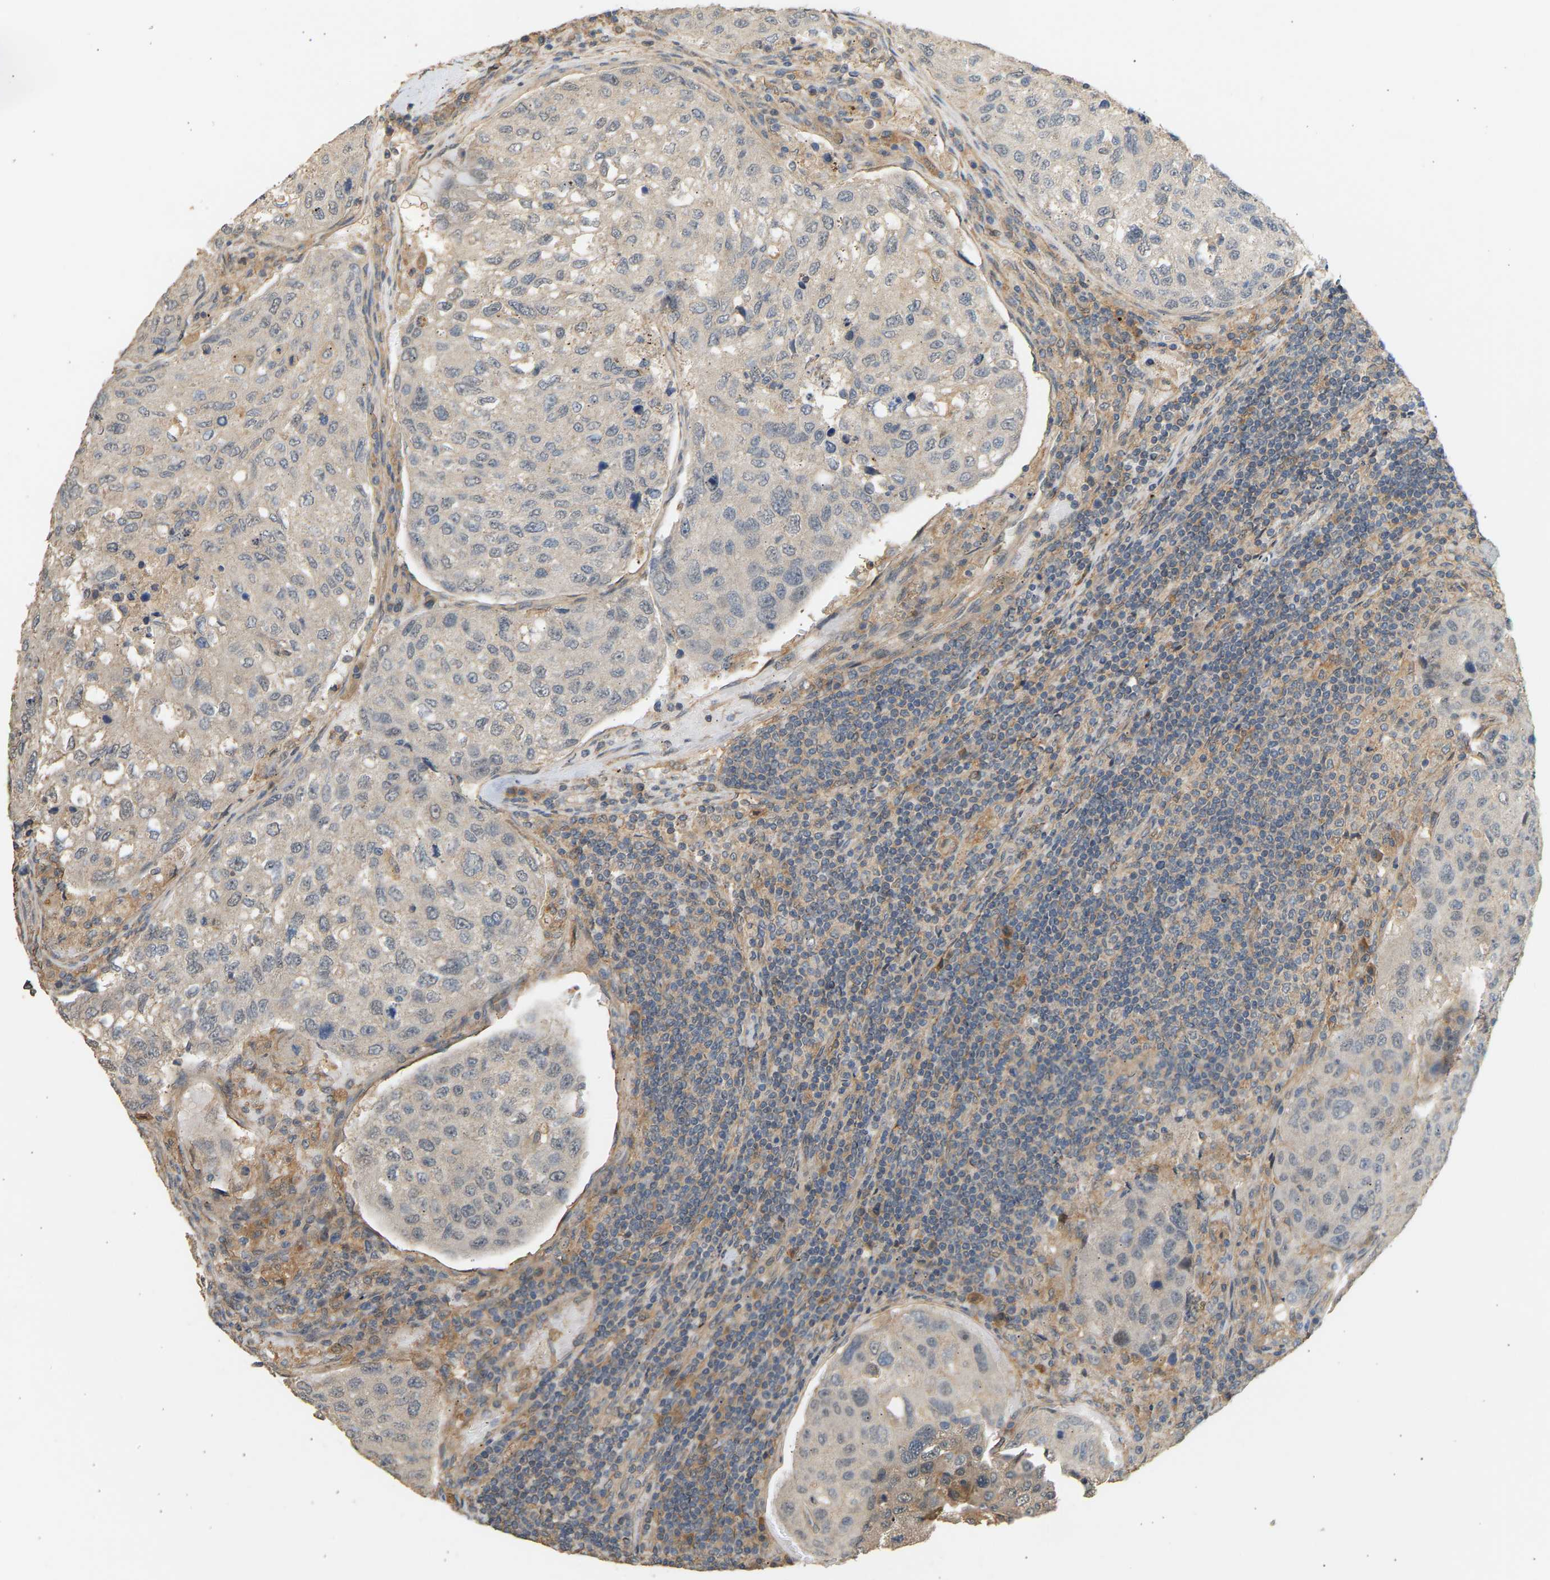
{"staining": {"intensity": "negative", "quantity": "none", "location": "none"}, "tissue": "urothelial cancer", "cell_type": "Tumor cells", "image_type": "cancer", "snomed": [{"axis": "morphology", "description": "Urothelial carcinoma, High grade"}, {"axis": "topography", "description": "Lymph node"}, {"axis": "topography", "description": "Urinary bladder"}], "caption": "Protein analysis of urothelial cancer exhibits no significant positivity in tumor cells.", "gene": "RGL1", "patient": {"sex": "male", "age": 51}}